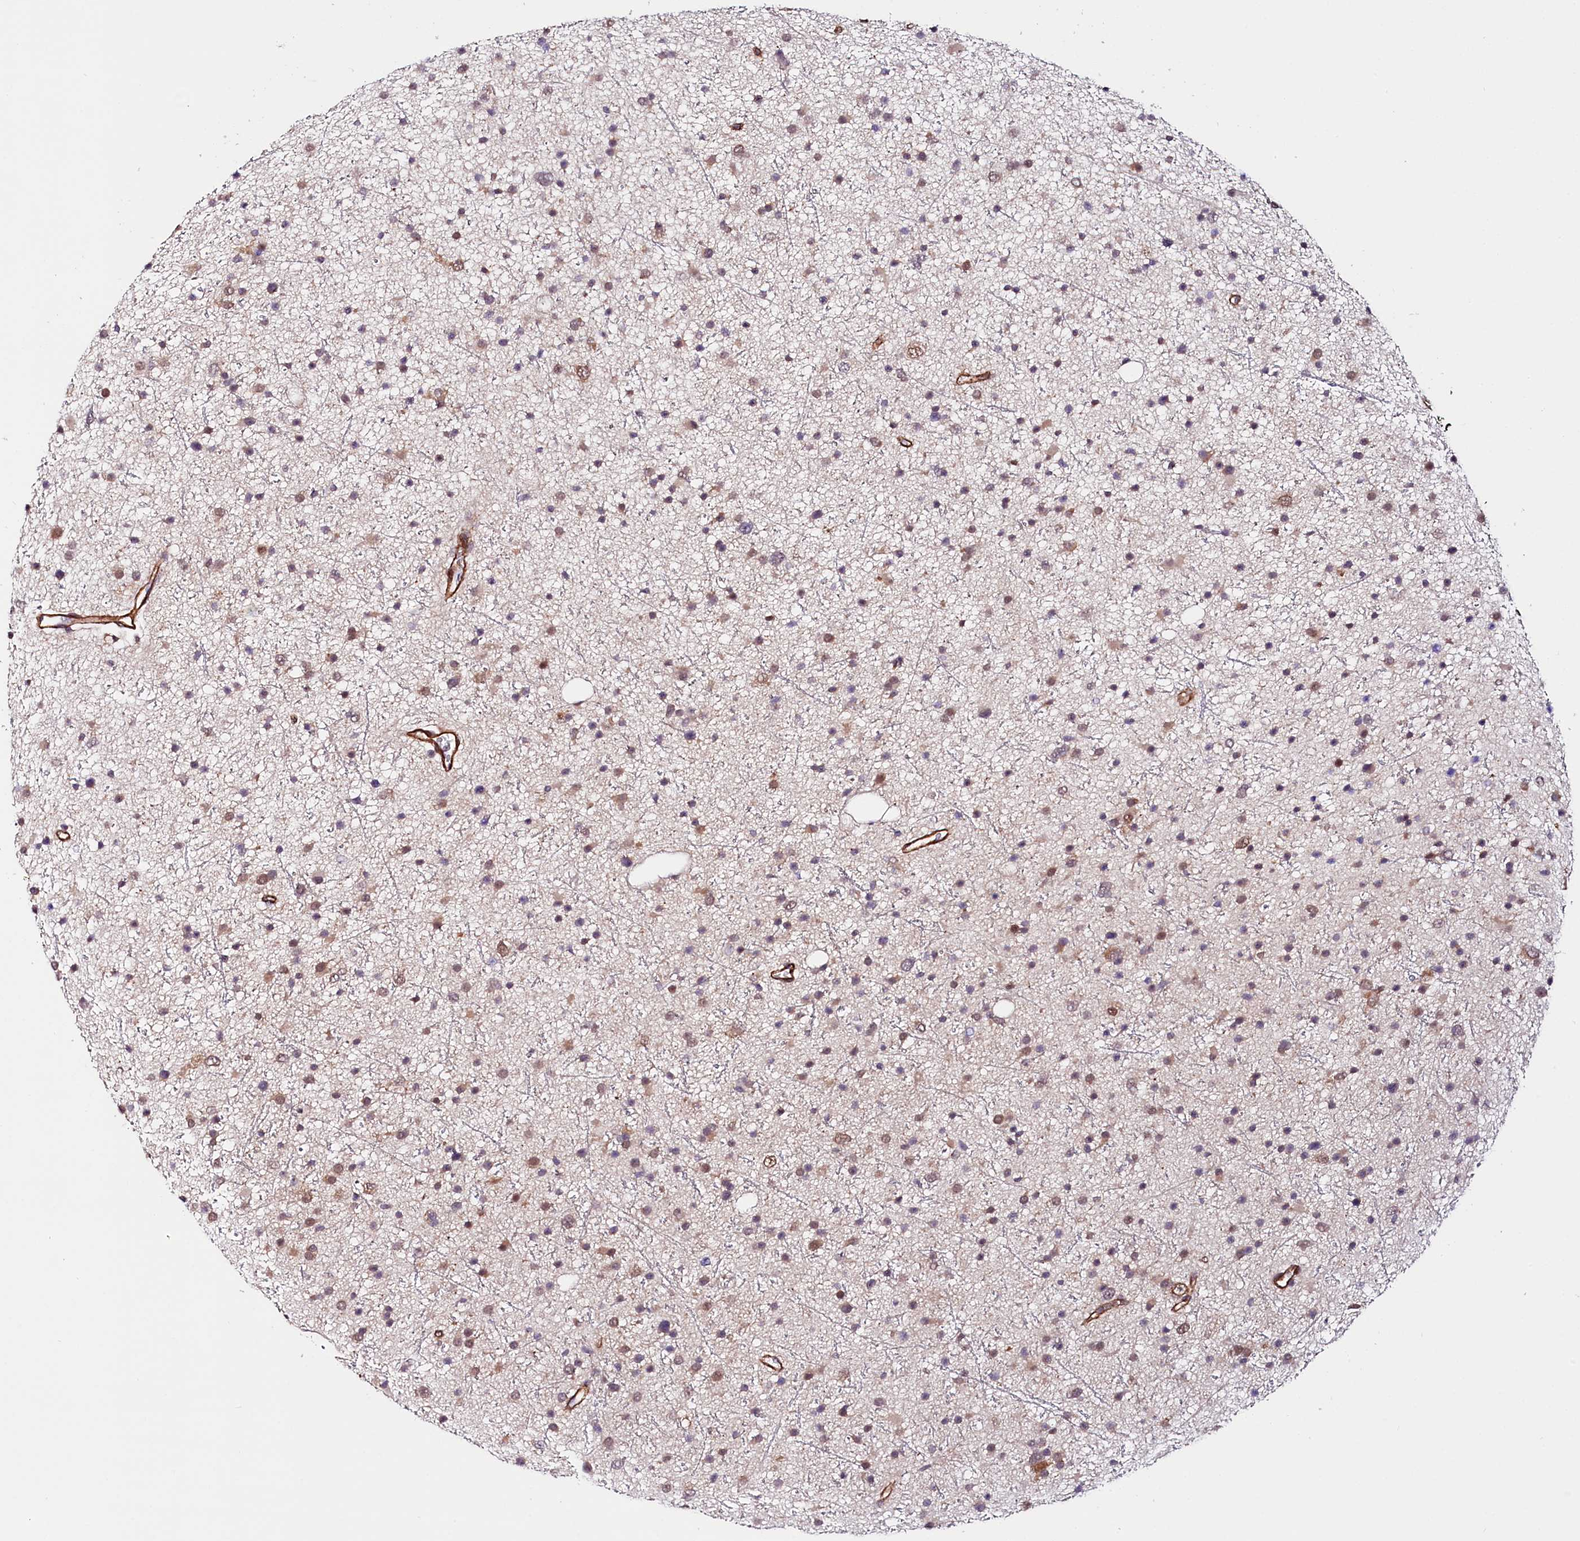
{"staining": {"intensity": "moderate", "quantity": "<25%", "location": "cytoplasmic/membranous,nuclear"}, "tissue": "glioma", "cell_type": "Tumor cells", "image_type": "cancer", "snomed": [{"axis": "morphology", "description": "Glioma, malignant, Low grade"}, {"axis": "topography", "description": "Cerebral cortex"}], "caption": "This histopathology image reveals malignant glioma (low-grade) stained with IHC to label a protein in brown. The cytoplasmic/membranous and nuclear of tumor cells show moderate positivity for the protein. Nuclei are counter-stained blue.", "gene": "PPP2R5B", "patient": {"sex": "female", "age": 39}}